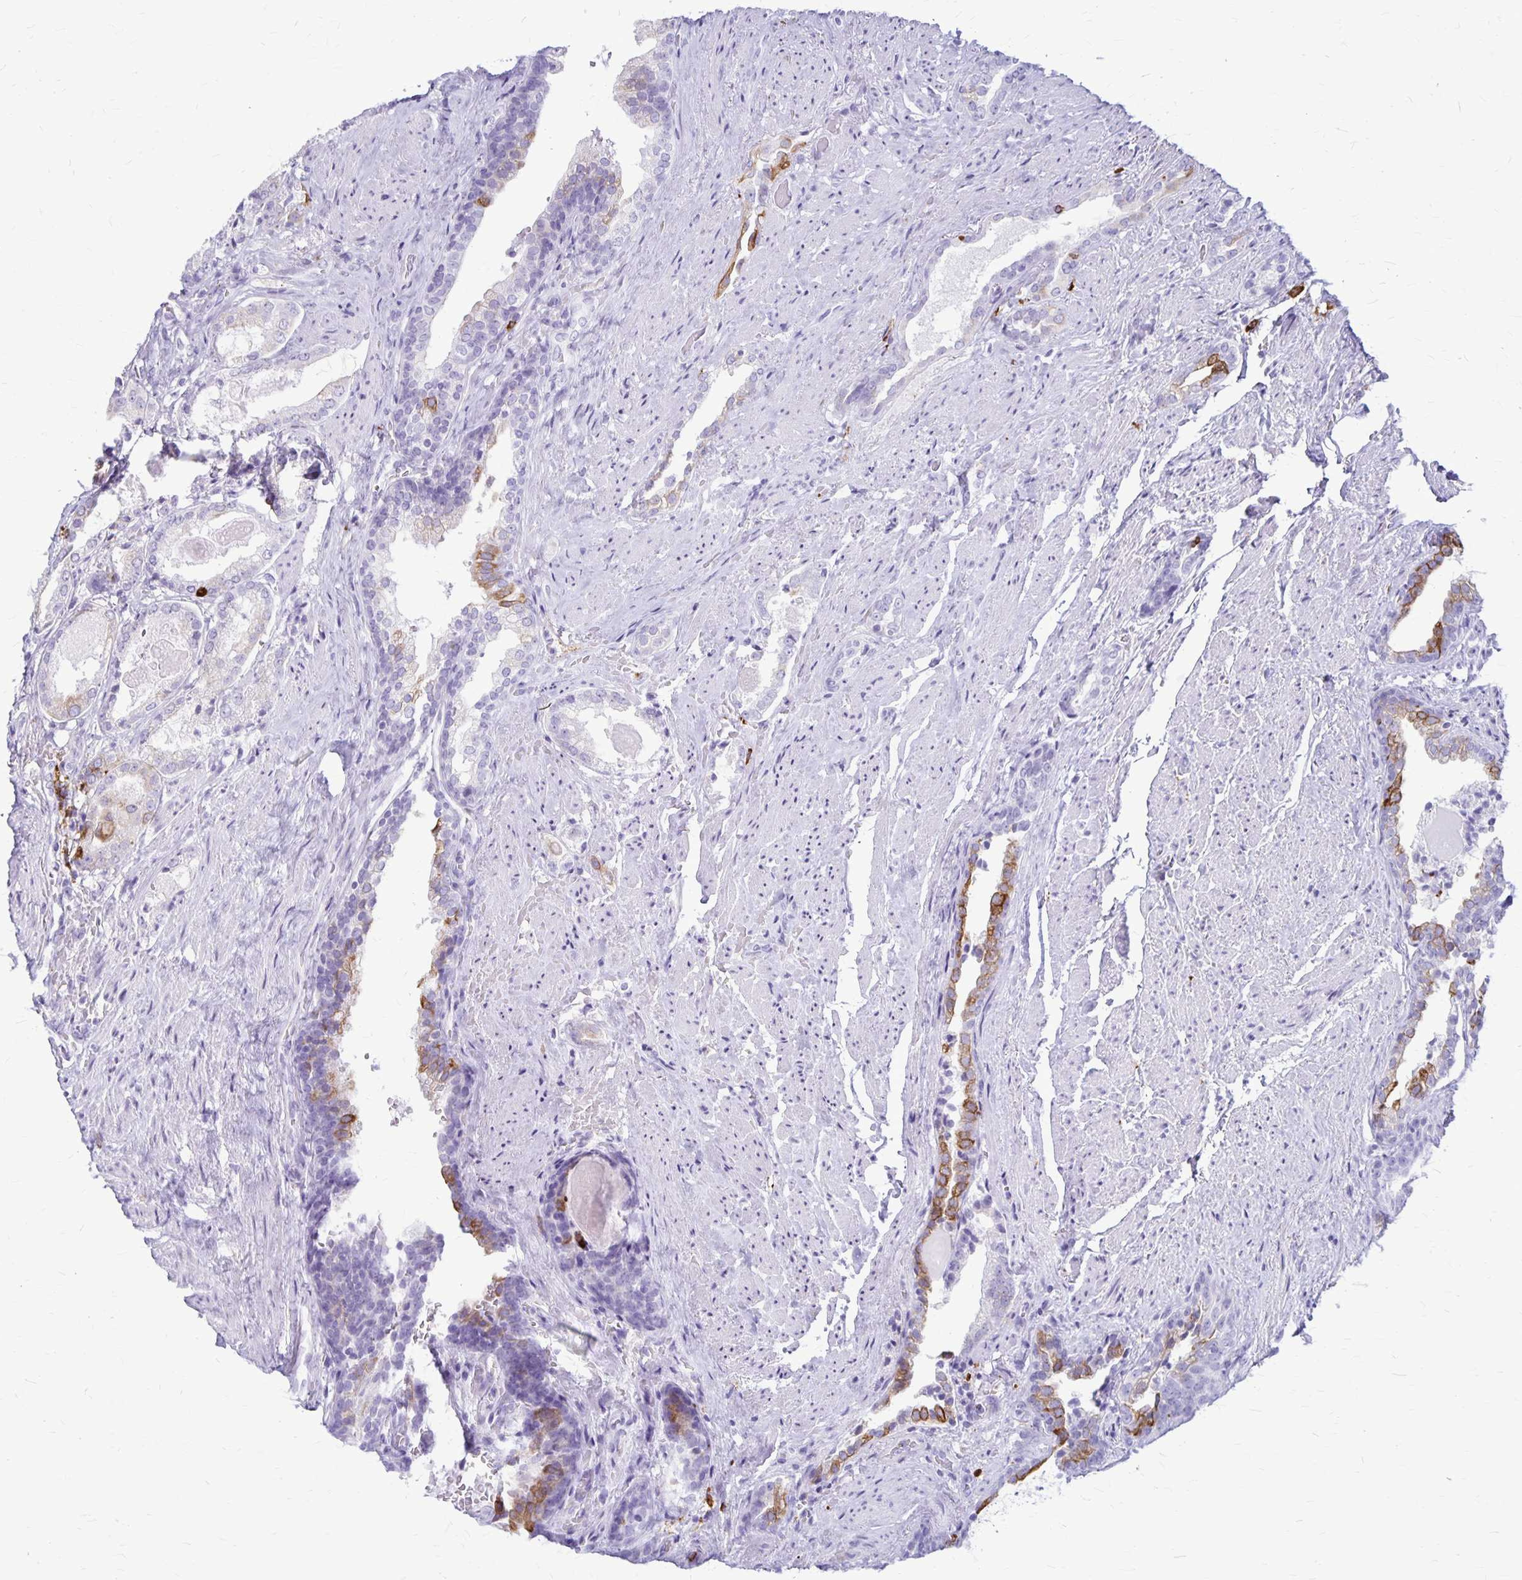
{"staining": {"intensity": "negative", "quantity": "none", "location": "none"}, "tissue": "prostate cancer", "cell_type": "Tumor cells", "image_type": "cancer", "snomed": [{"axis": "morphology", "description": "Adenocarcinoma, High grade"}, {"axis": "topography", "description": "Prostate"}], "caption": "Prostate adenocarcinoma (high-grade) was stained to show a protein in brown. There is no significant expression in tumor cells.", "gene": "RTN1", "patient": {"sex": "male", "age": 65}}